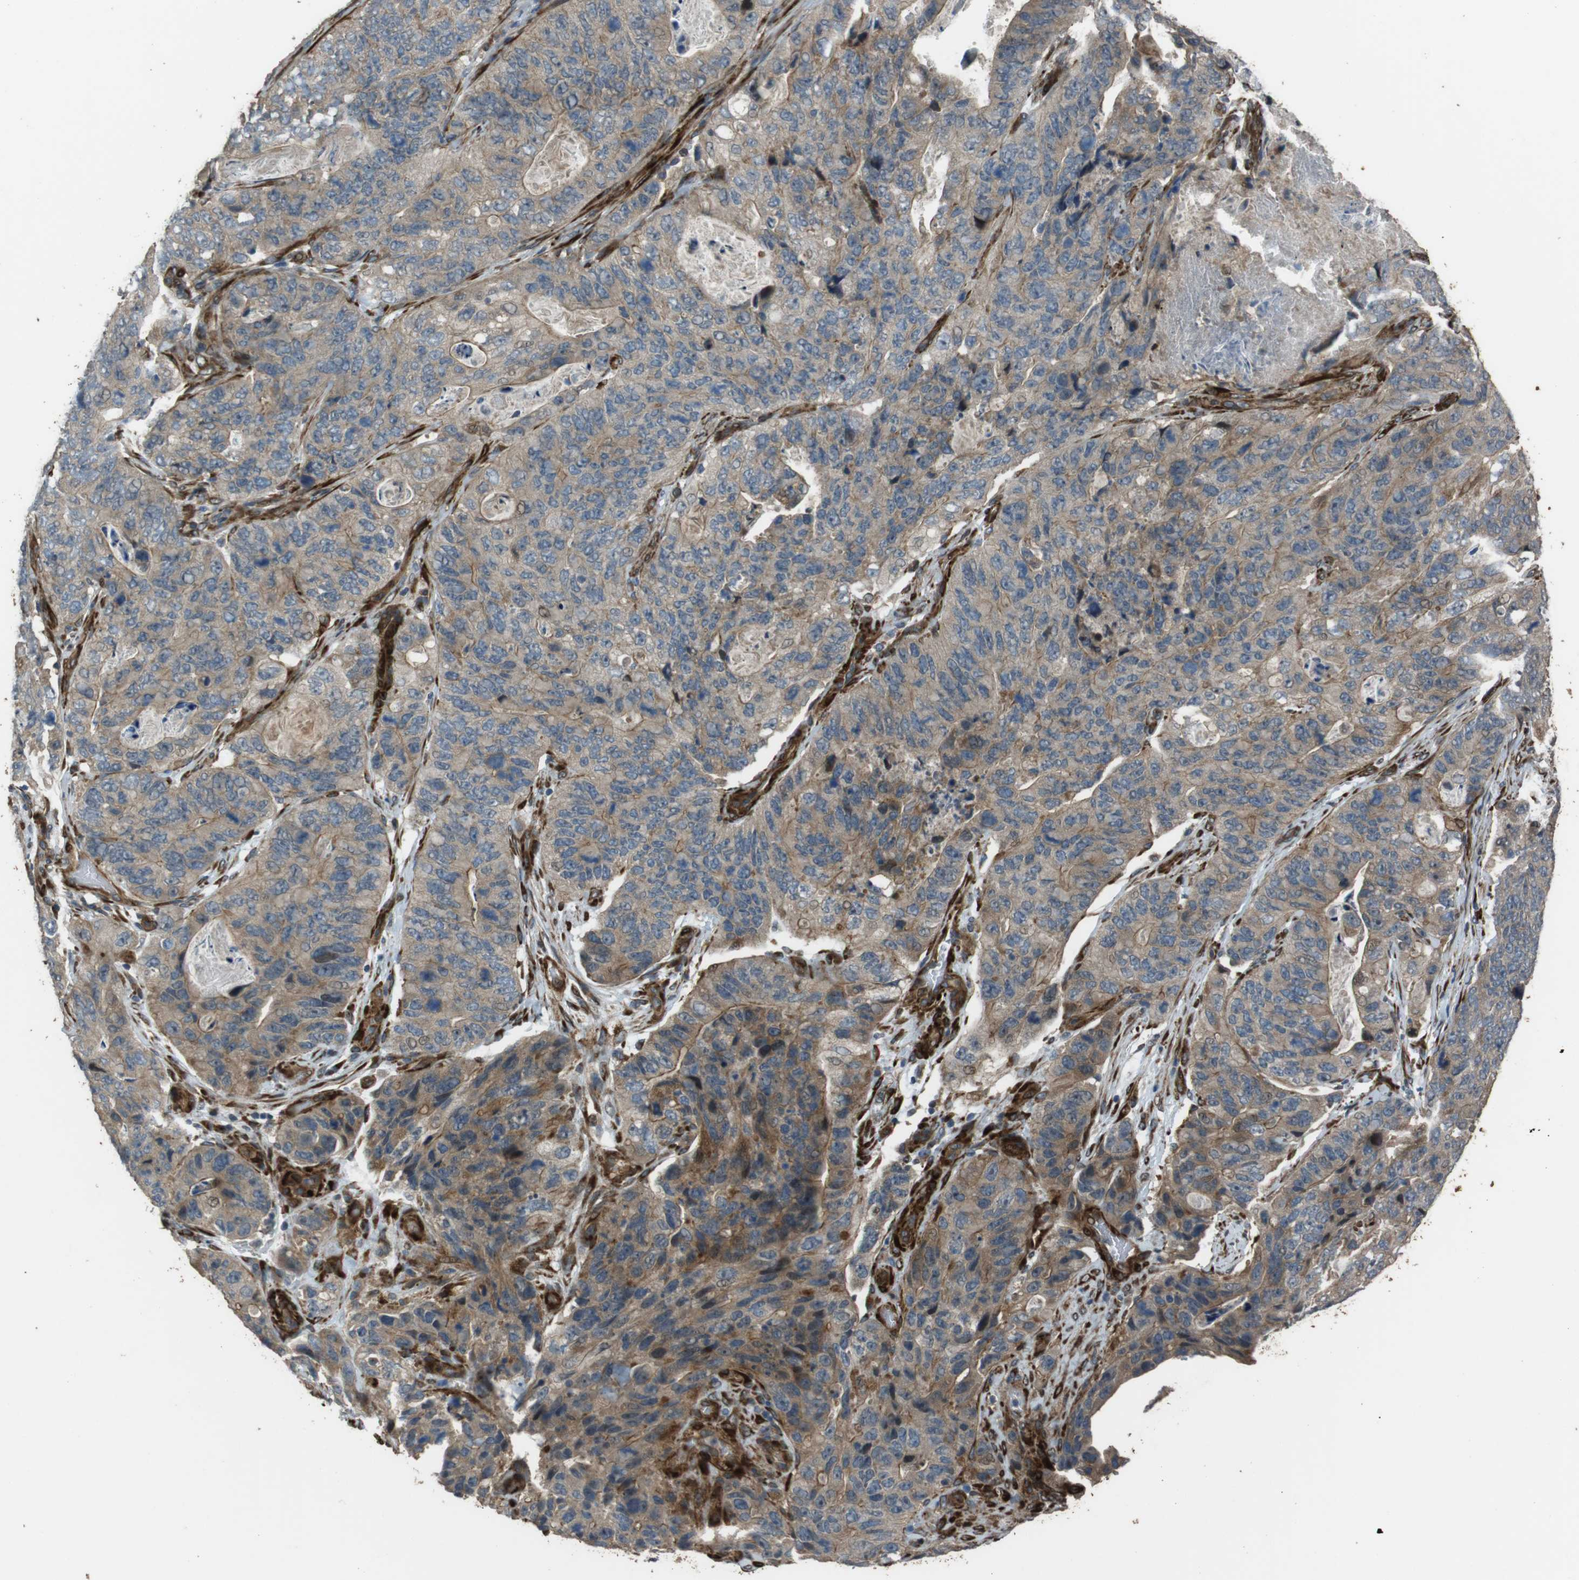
{"staining": {"intensity": "moderate", "quantity": ">75%", "location": "cytoplasmic/membranous"}, "tissue": "stomach cancer", "cell_type": "Tumor cells", "image_type": "cancer", "snomed": [{"axis": "morphology", "description": "Adenocarcinoma, NOS"}, {"axis": "topography", "description": "Stomach"}], "caption": "Stomach cancer (adenocarcinoma) stained for a protein exhibits moderate cytoplasmic/membranous positivity in tumor cells.", "gene": "MSRB3", "patient": {"sex": "female", "age": 89}}